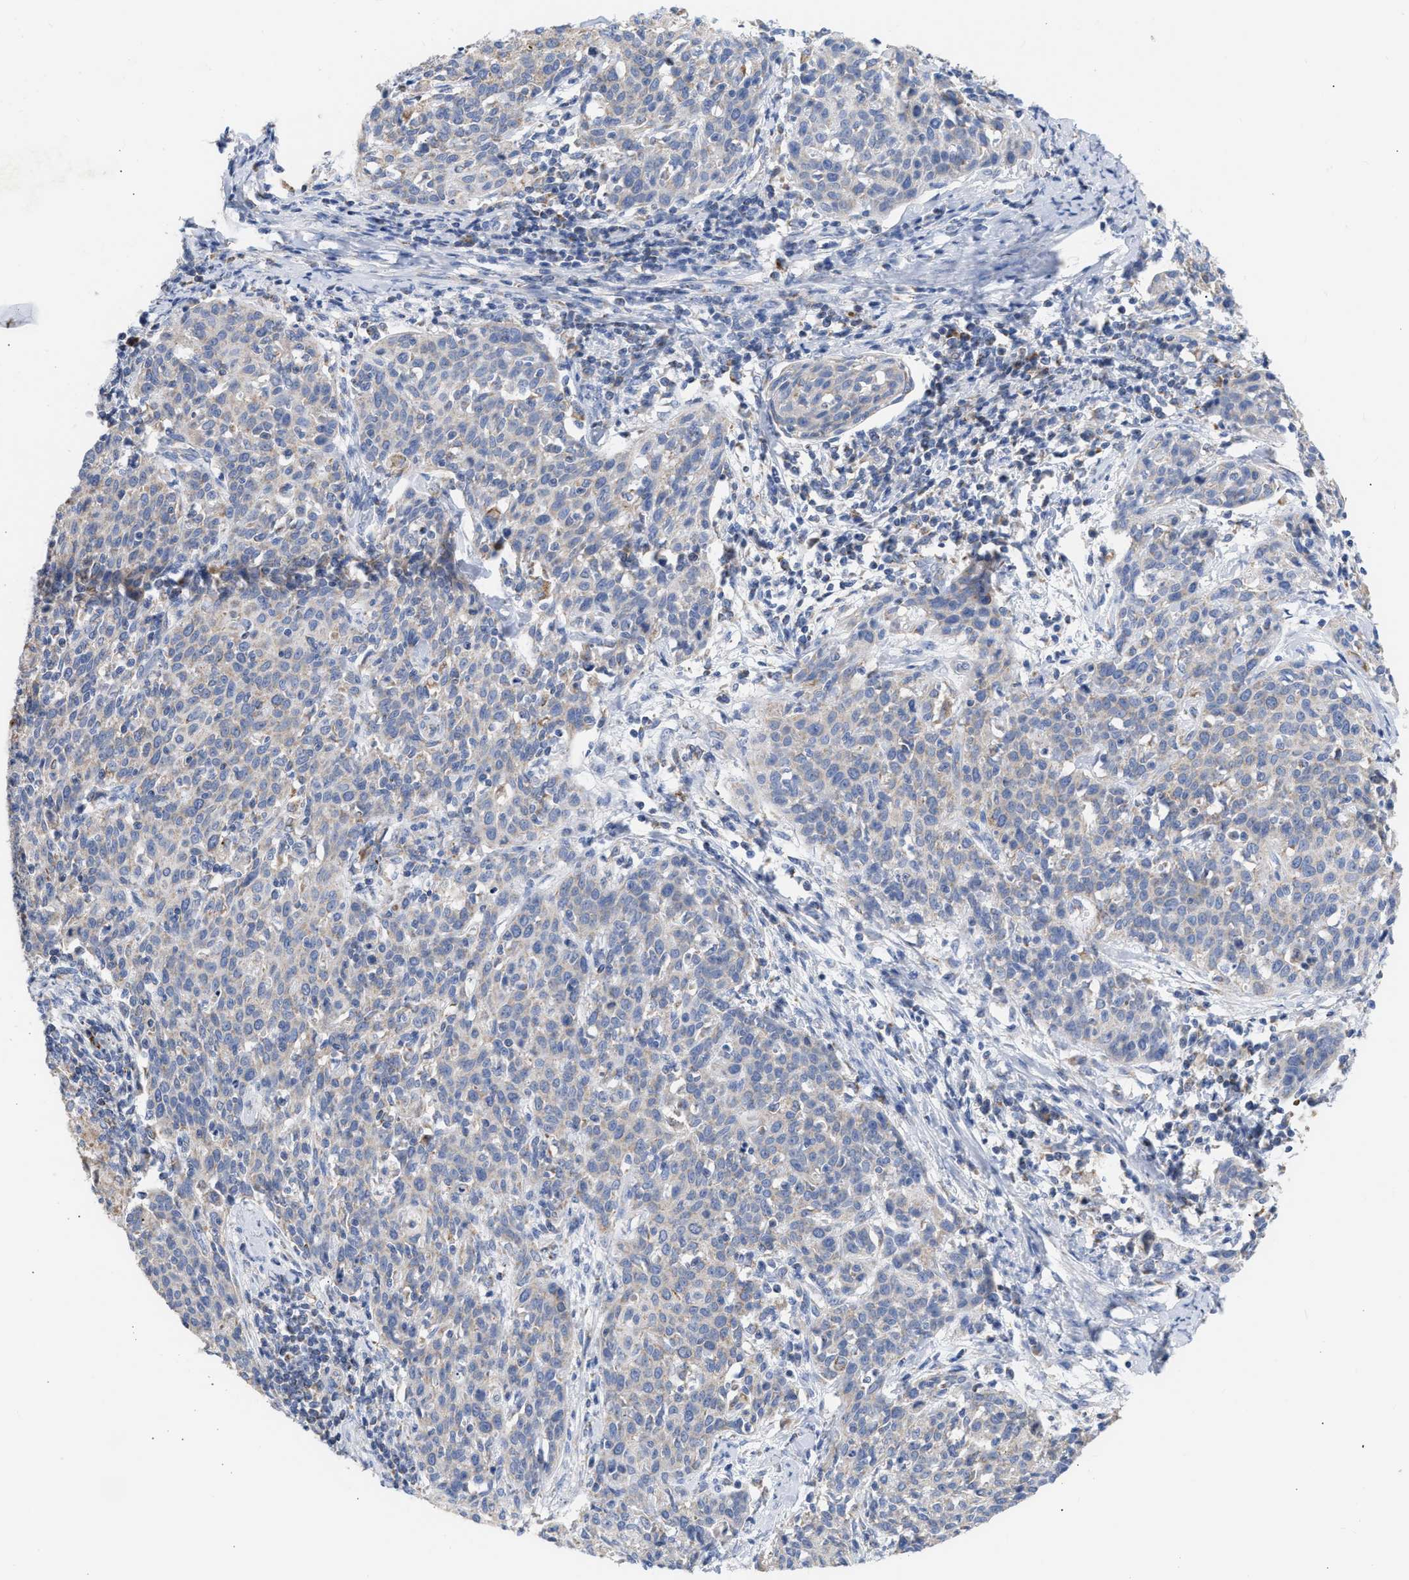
{"staining": {"intensity": "weak", "quantity": "<25%", "location": "cytoplasmic/membranous"}, "tissue": "cervical cancer", "cell_type": "Tumor cells", "image_type": "cancer", "snomed": [{"axis": "morphology", "description": "Squamous cell carcinoma, NOS"}, {"axis": "topography", "description": "Cervix"}], "caption": "This is a image of IHC staining of cervical cancer (squamous cell carcinoma), which shows no positivity in tumor cells.", "gene": "ACOT13", "patient": {"sex": "female", "age": 38}}